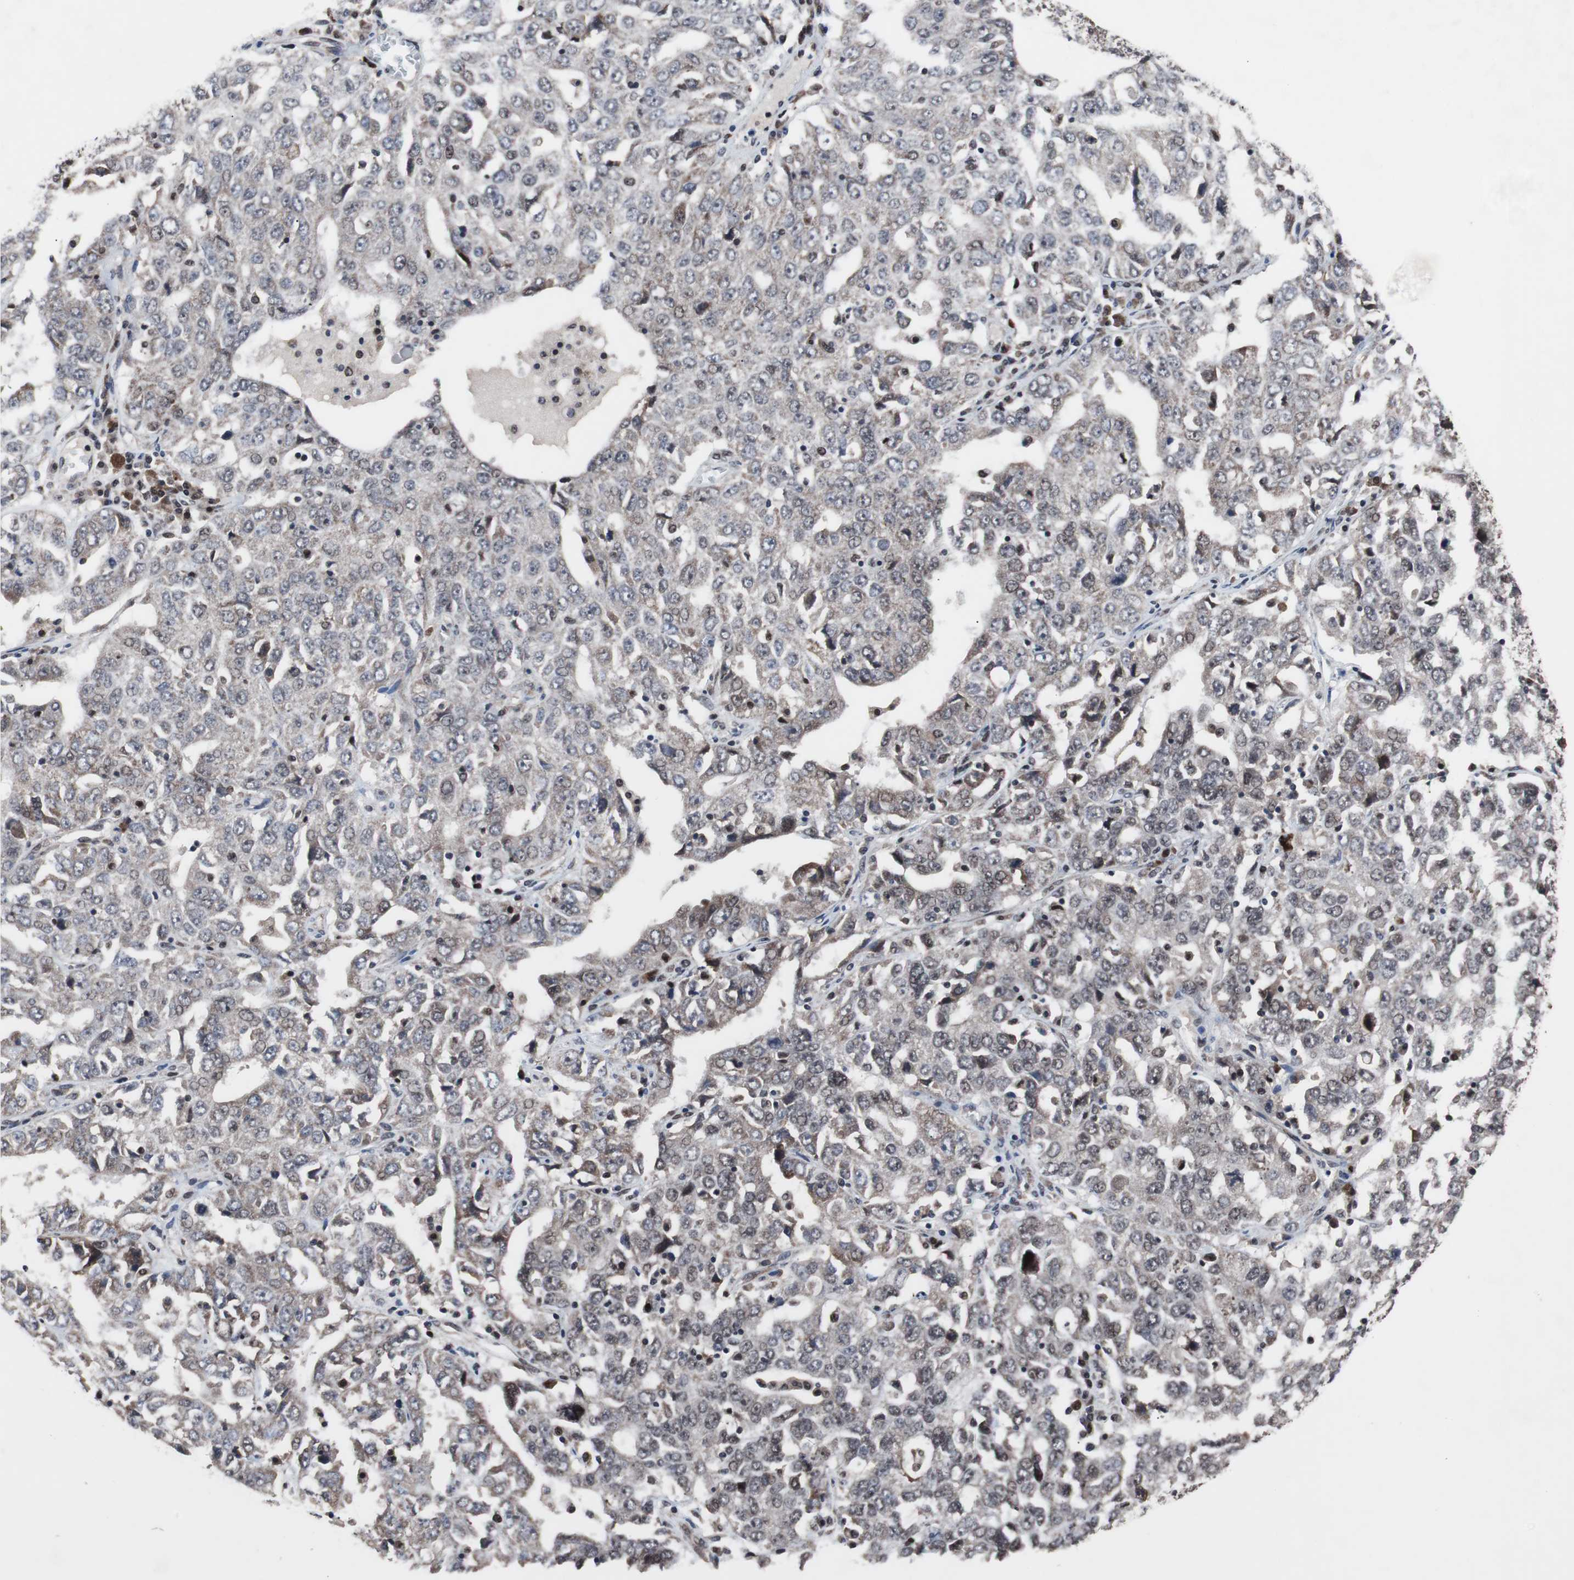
{"staining": {"intensity": "weak", "quantity": "25%-75%", "location": "cytoplasmic/membranous"}, "tissue": "ovarian cancer", "cell_type": "Tumor cells", "image_type": "cancer", "snomed": [{"axis": "morphology", "description": "Carcinoma, endometroid"}, {"axis": "topography", "description": "Ovary"}], "caption": "Protein expression analysis of human endometroid carcinoma (ovarian) reveals weak cytoplasmic/membranous staining in approximately 25%-75% of tumor cells.", "gene": "GTF2F2", "patient": {"sex": "female", "age": 62}}